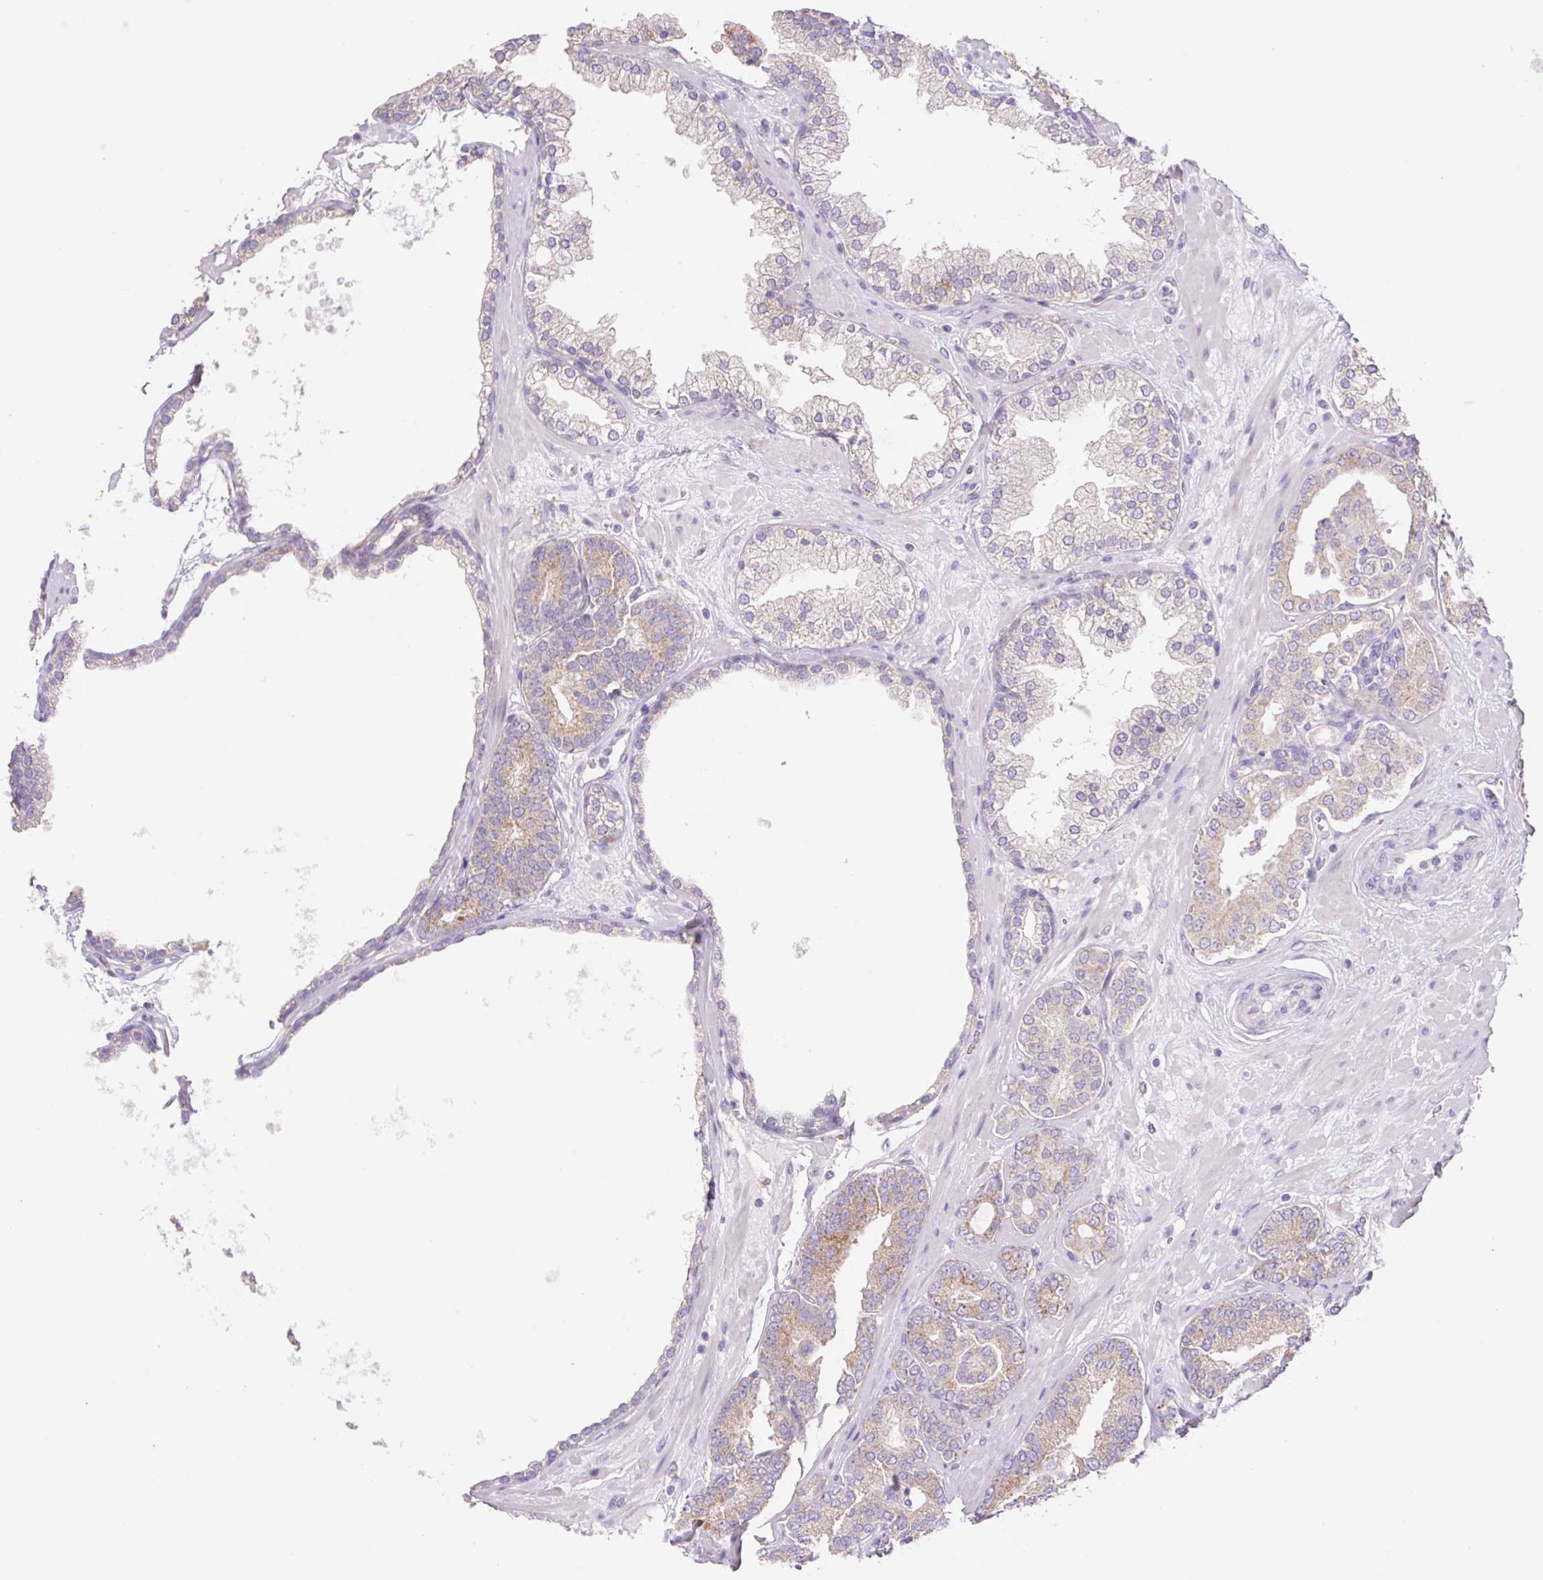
{"staining": {"intensity": "weak", "quantity": "25%-75%", "location": "cytoplasmic/membranous"}, "tissue": "prostate cancer", "cell_type": "Tumor cells", "image_type": "cancer", "snomed": [{"axis": "morphology", "description": "Adenocarcinoma, High grade"}, {"axis": "topography", "description": "Prostate"}], "caption": "This micrograph shows immunohistochemistry (IHC) staining of human prostate cancer, with low weak cytoplasmic/membranous expression in approximately 25%-75% of tumor cells.", "gene": "COPZ2", "patient": {"sex": "male", "age": 66}}